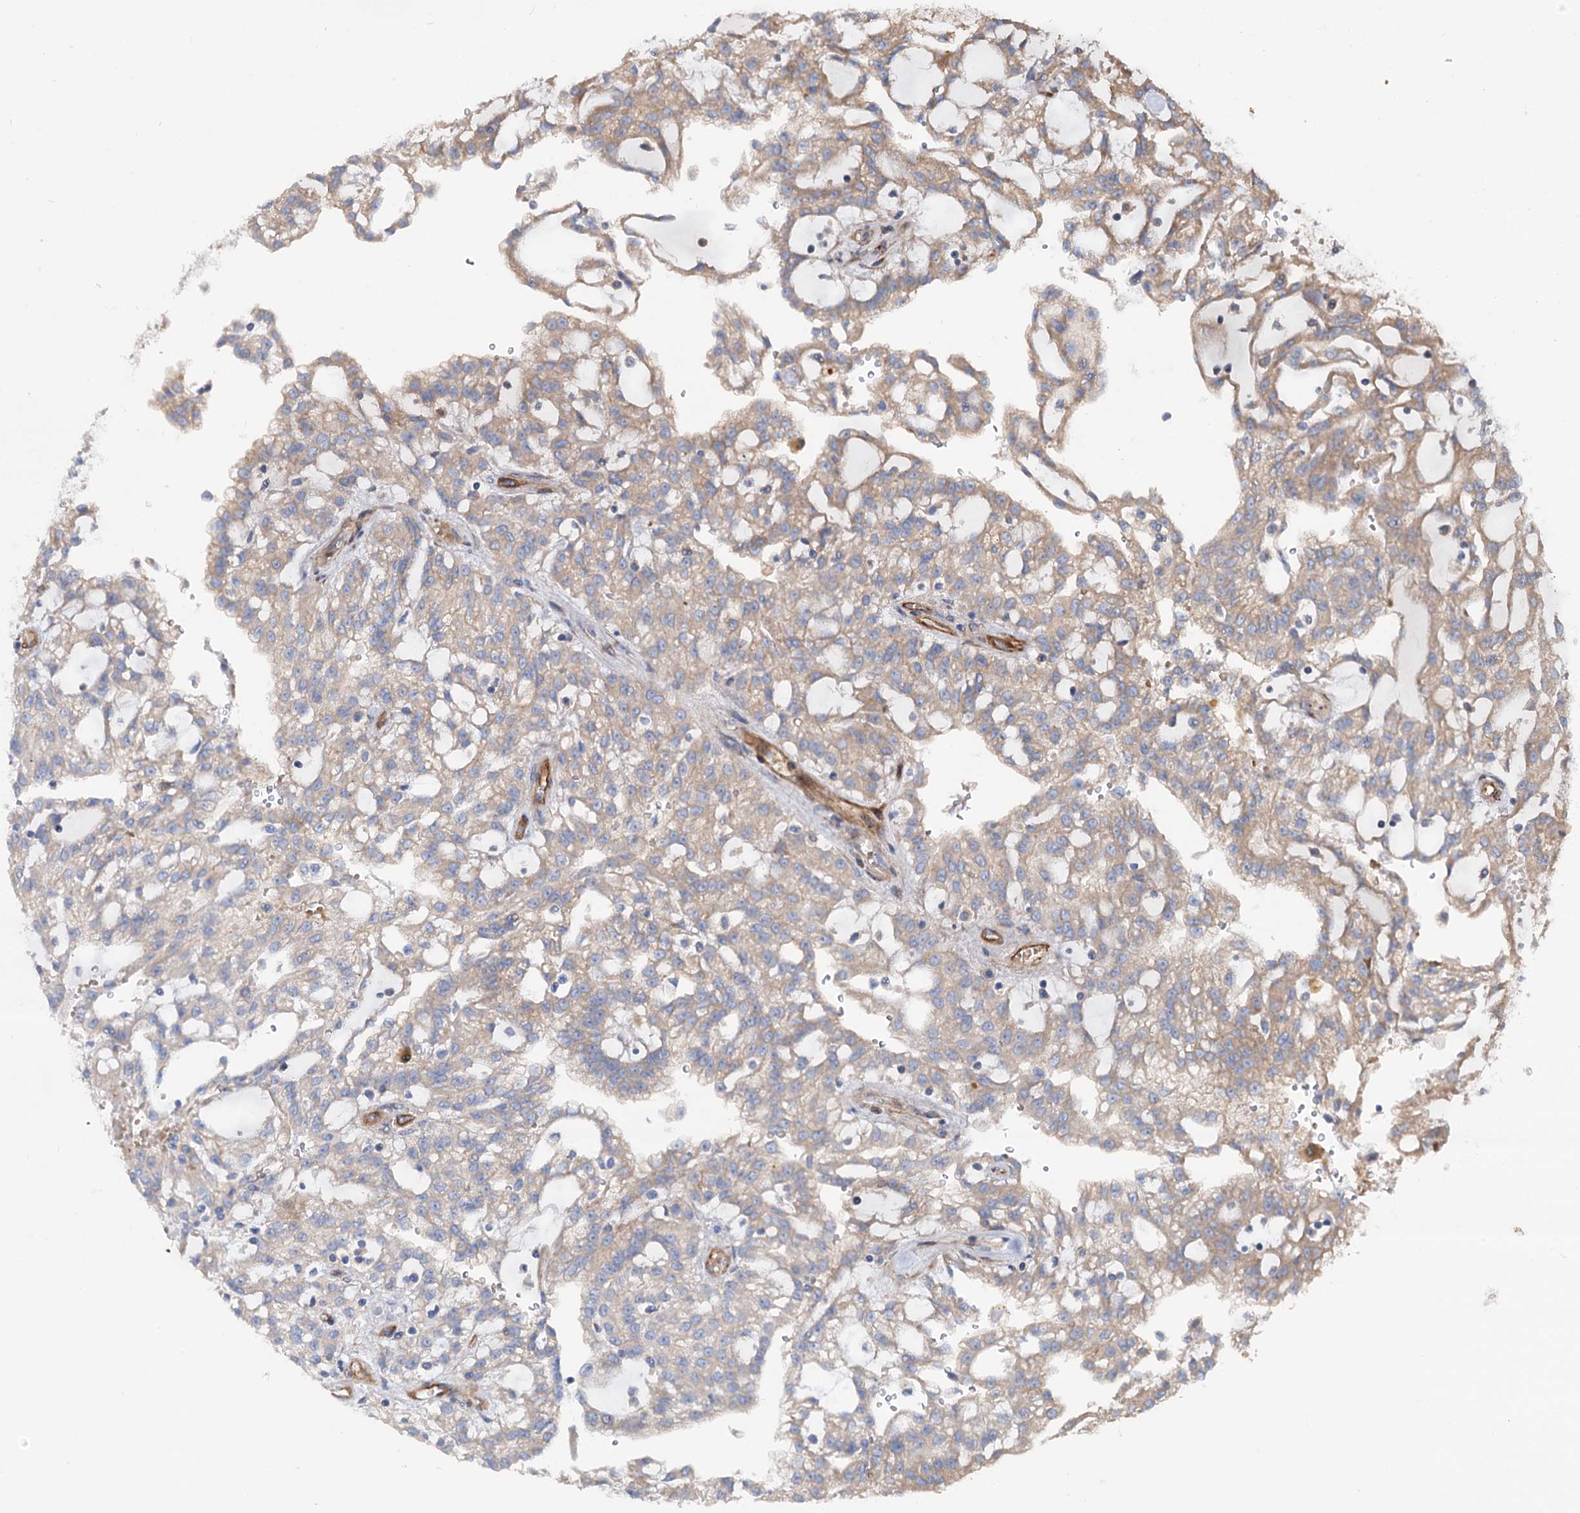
{"staining": {"intensity": "weak", "quantity": ">75%", "location": "cytoplasmic/membranous"}, "tissue": "renal cancer", "cell_type": "Tumor cells", "image_type": "cancer", "snomed": [{"axis": "morphology", "description": "Adenocarcinoma, NOS"}, {"axis": "topography", "description": "Kidney"}], "caption": "This is a photomicrograph of immunohistochemistry (IHC) staining of renal cancer (adenocarcinoma), which shows weak expression in the cytoplasmic/membranous of tumor cells.", "gene": "PTDSS2", "patient": {"sex": "male", "age": 63}}